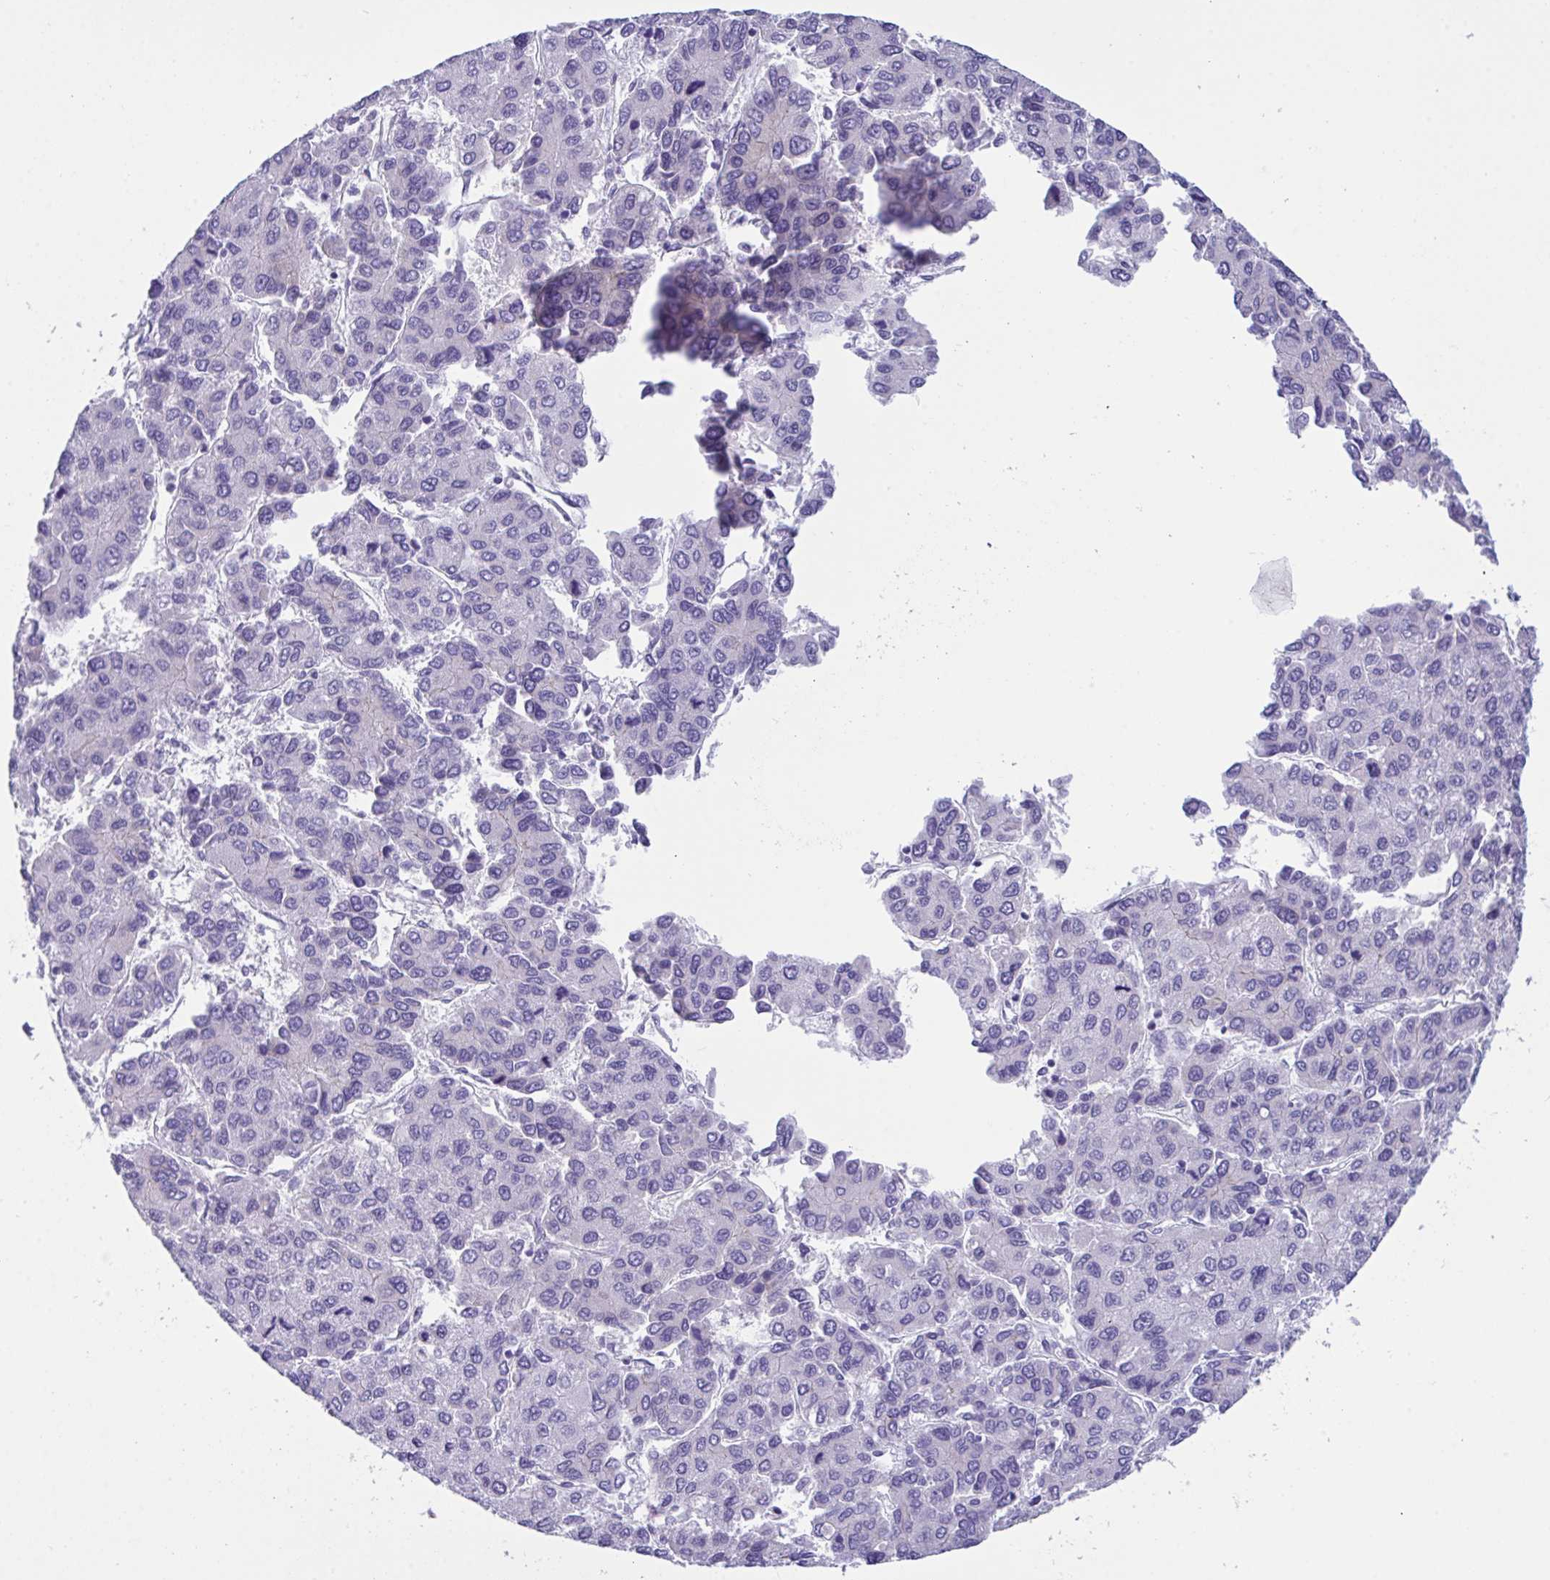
{"staining": {"intensity": "negative", "quantity": "none", "location": "none"}, "tissue": "liver cancer", "cell_type": "Tumor cells", "image_type": "cancer", "snomed": [{"axis": "morphology", "description": "Carcinoma, Hepatocellular, NOS"}, {"axis": "topography", "description": "Liver"}], "caption": "A high-resolution photomicrograph shows immunohistochemistry staining of liver cancer (hepatocellular carcinoma), which demonstrates no significant positivity in tumor cells.", "gene": "GLB1L2", "patient": {"sex": "female", "age": 66}}